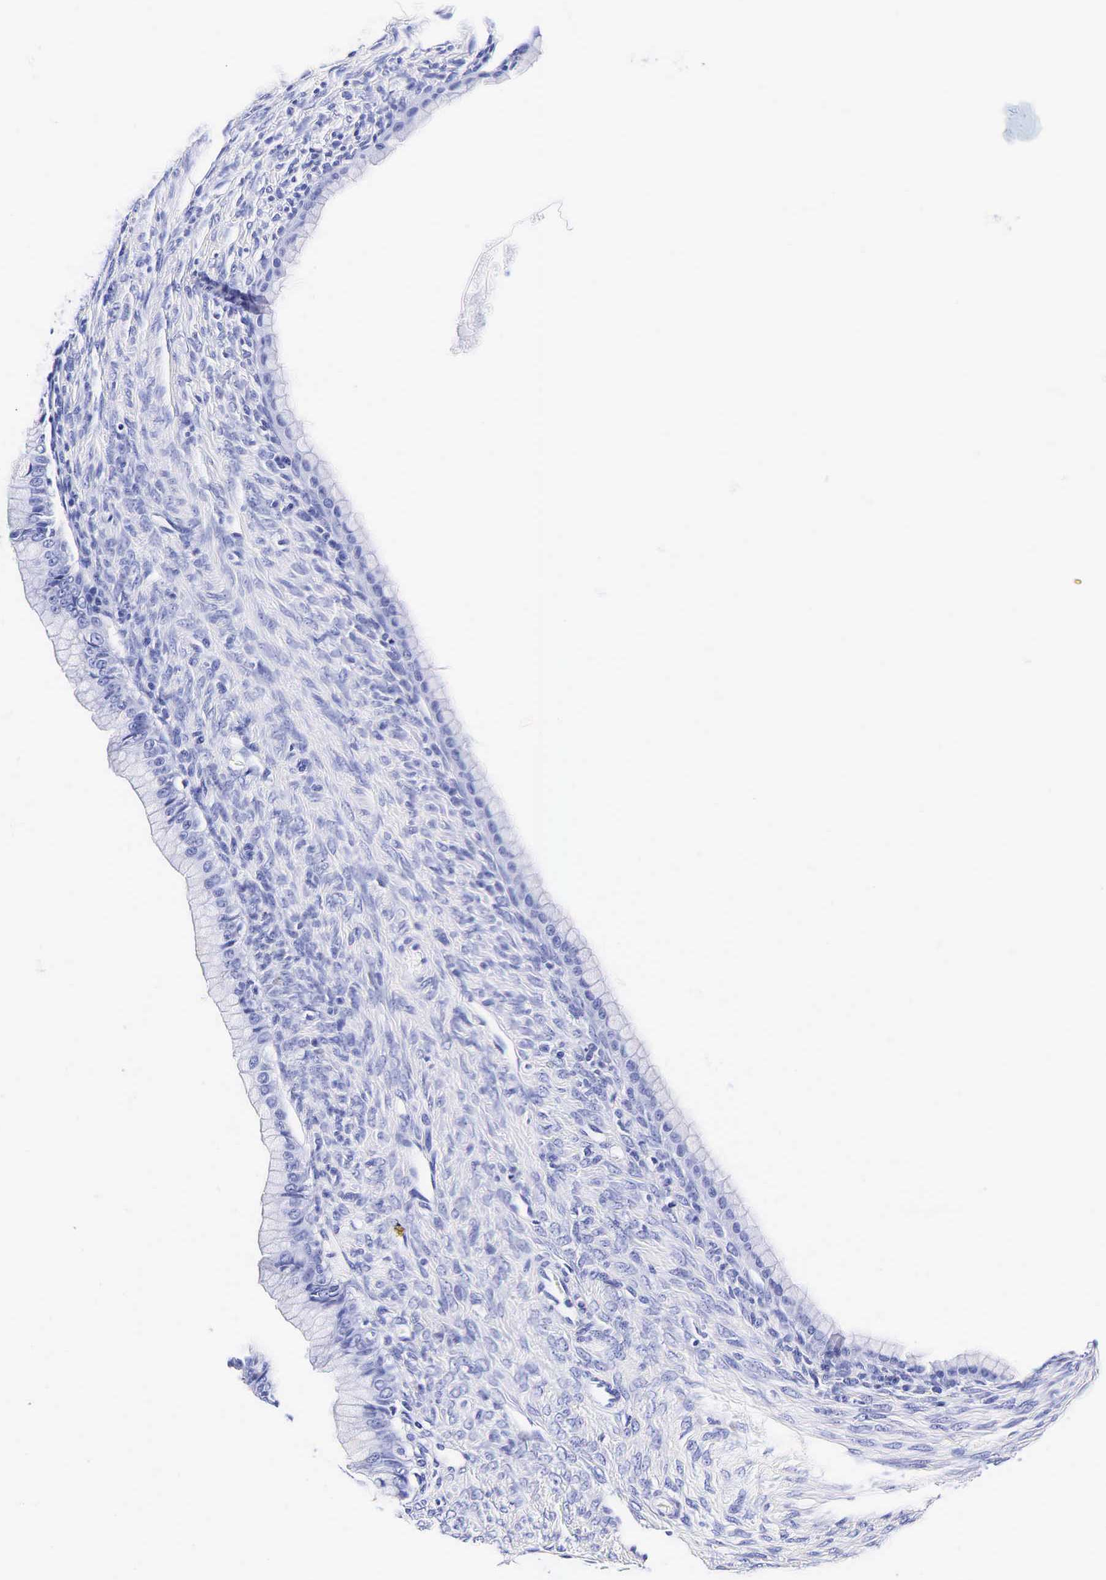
{"staining": {"intensity": "negative", "quantity": "none", "location": "none"}, "tissue": "ovarian cancer", "cell_type": "Tumor cells", "image_type": "cancer", "snomed": [{"axis": "morphology", "description": "Cystadenocarcinoma, mucinous, NOS"}, {"axis": "topography", "description": "Ovary"}], "caption": "Tumor cells are negative for protein expression in human ovarian cancer (mucinous cystadenocarcinoma).", "gene": "KLK3", "patient": {"sex": "female", "age": 25}}